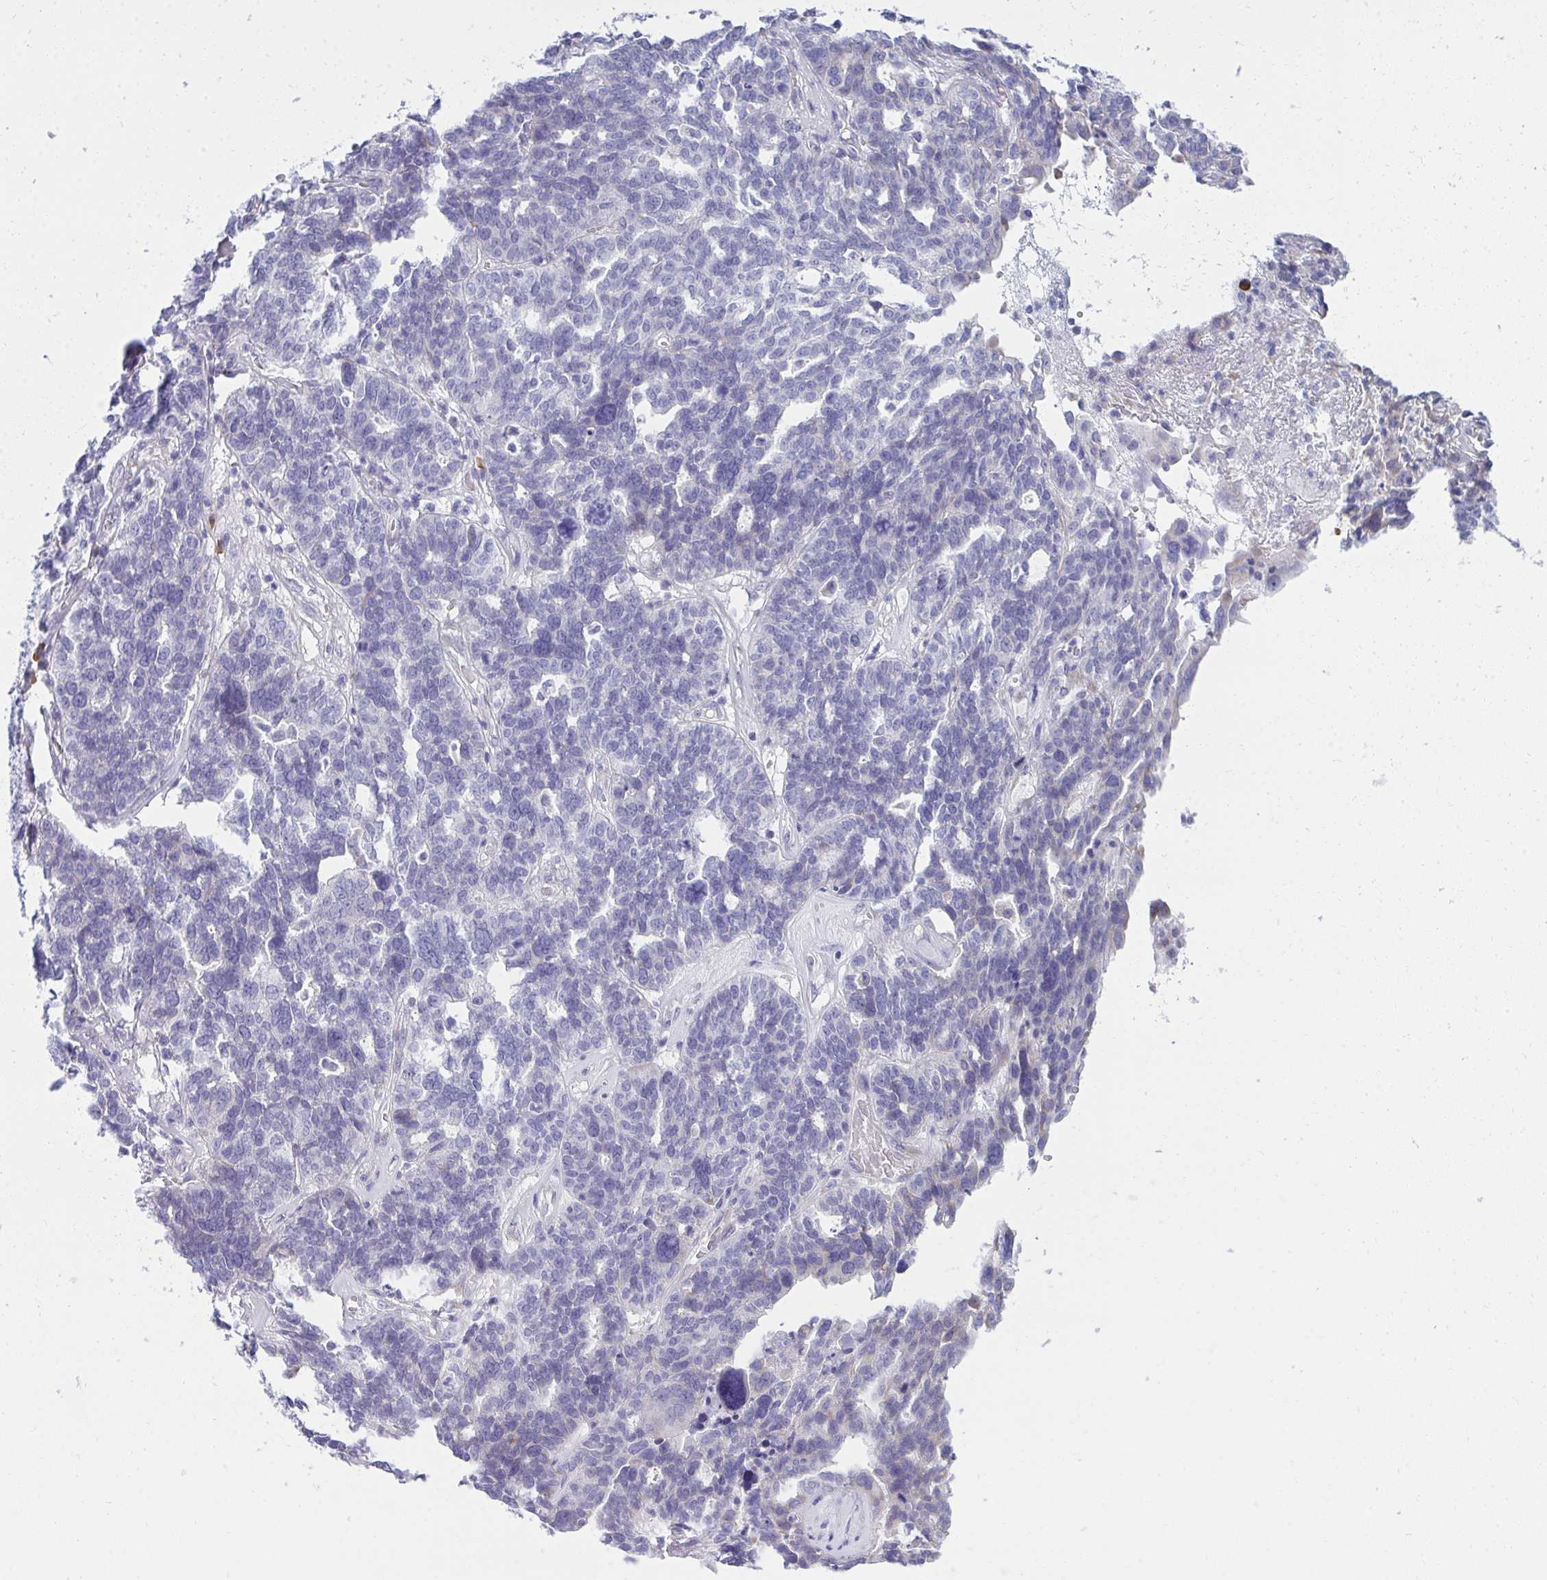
{"staining": {"intensity": "negative", "quantity": "none", "location": "none"}, "tissue": "ovarian cancer", "cell_type": "Tumor cells", "image_type": "cancer", "snomed": [{"axis": "morphology", "description": "Cystadenocarcinoma, serous, NOS"}, {"axis": "topography", "description": "Ovary"}], "caption": "A micrograph of human serous cystadenocarcinoma (ovarian) is negative for staining in tumor cells.", "gene": "PUS7L", "patient": {"sex": "female", "age": 59}}